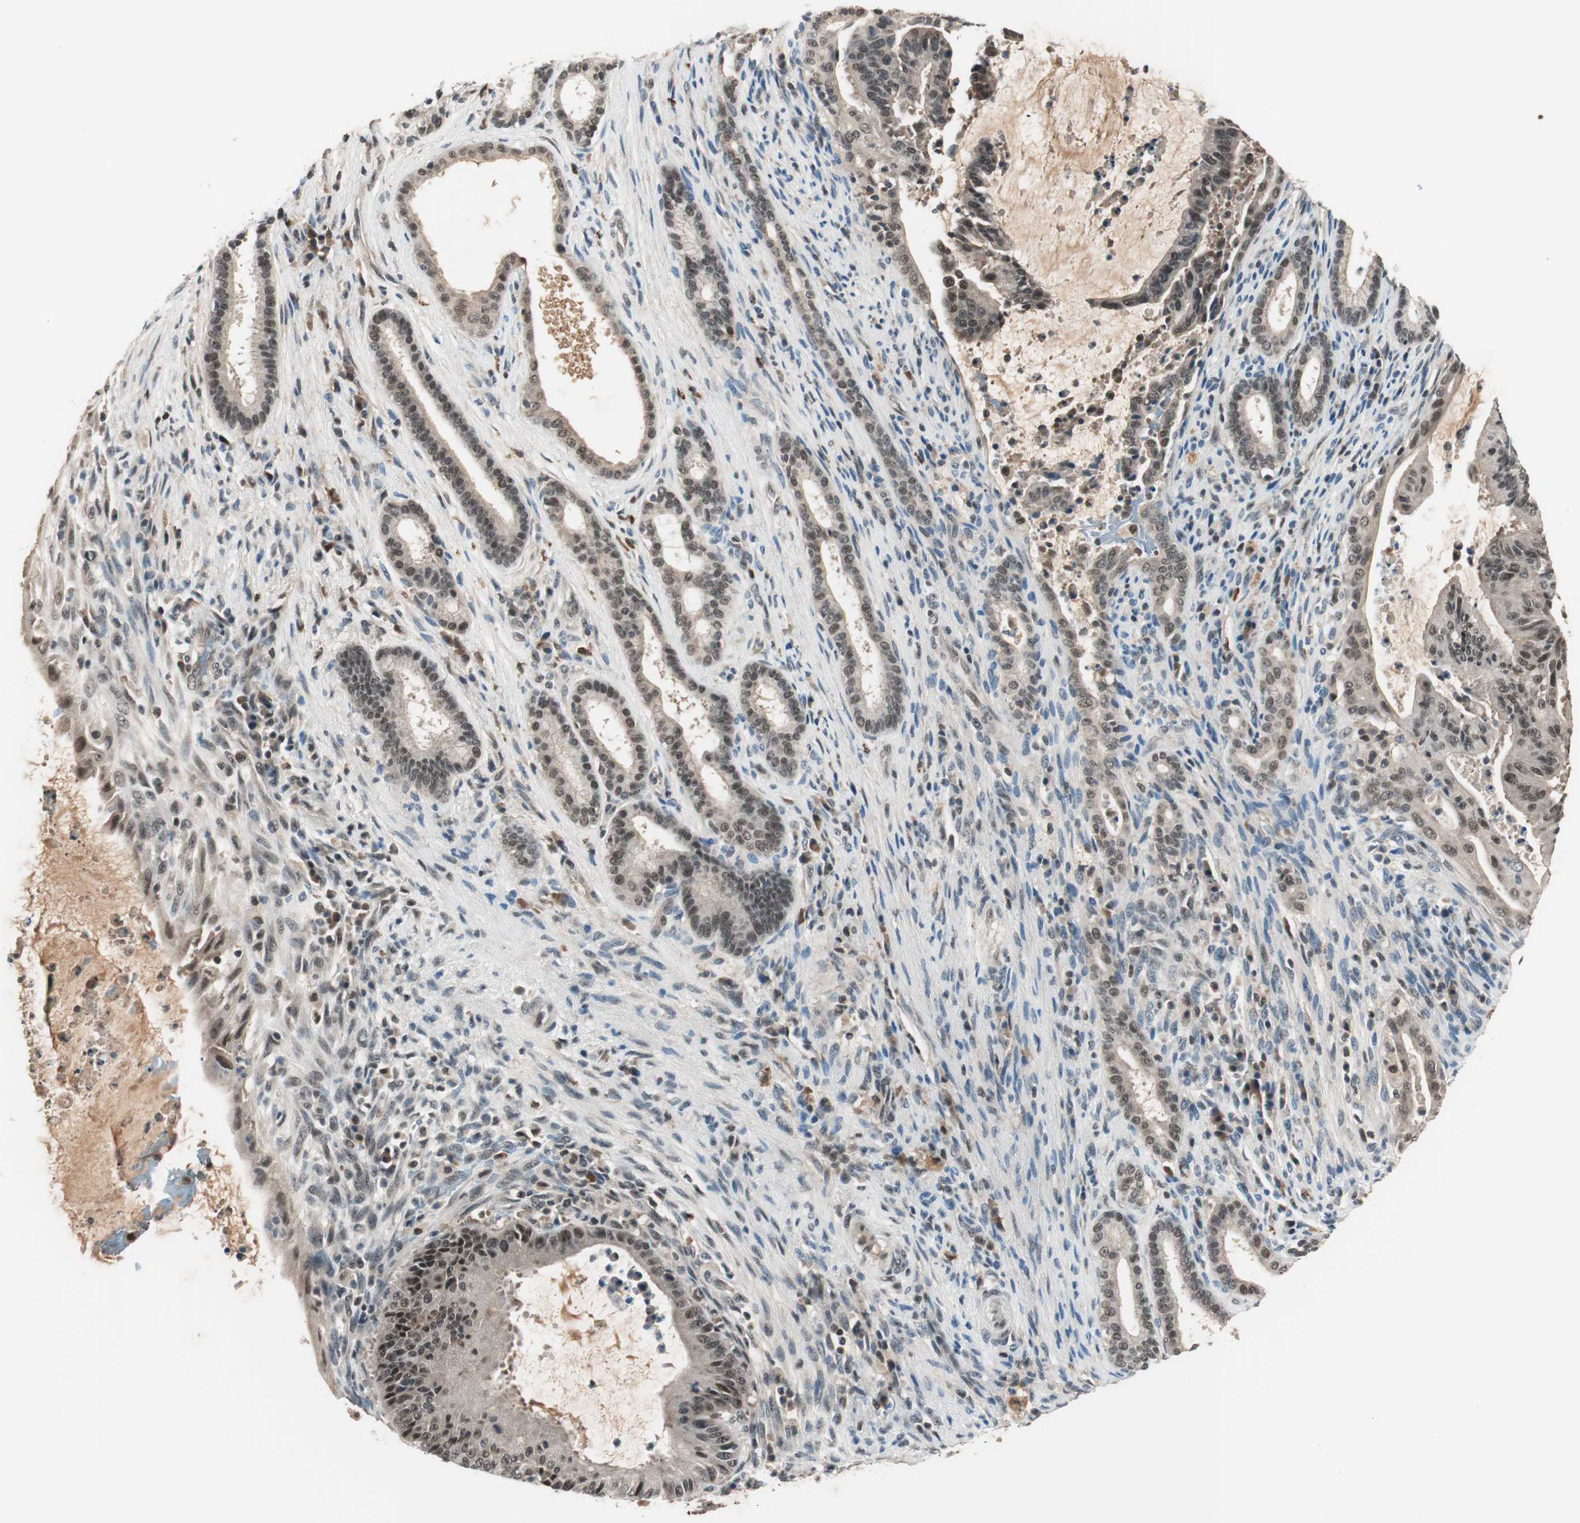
{"staining": {"intensity": "moderate", "quantity": "25%-75%", "location": "nuclear"}, "tissue": "liver cancer", "cell_type": "Tumor cells", "image_type": "cancer", "snomed": [{"axis": "morphology", "description": "Cholangiocarcinoma"}, {"axis": "topography", "description": "Liver"}], "caption": "Protein staining of cholangiocarcinoma (liver) tissue displays moderate nuclear staining in approximately 25%-75% of tumor cells. The staining was performed using DAB (3,3'-diaminobenzidine) to visualize the protein expression in brown, while the nuclei were stained in blue with hematoxylin (Magnification: 20x).", "gene": "NFRKB", "patient": {"sex": "female", "age": 73}}